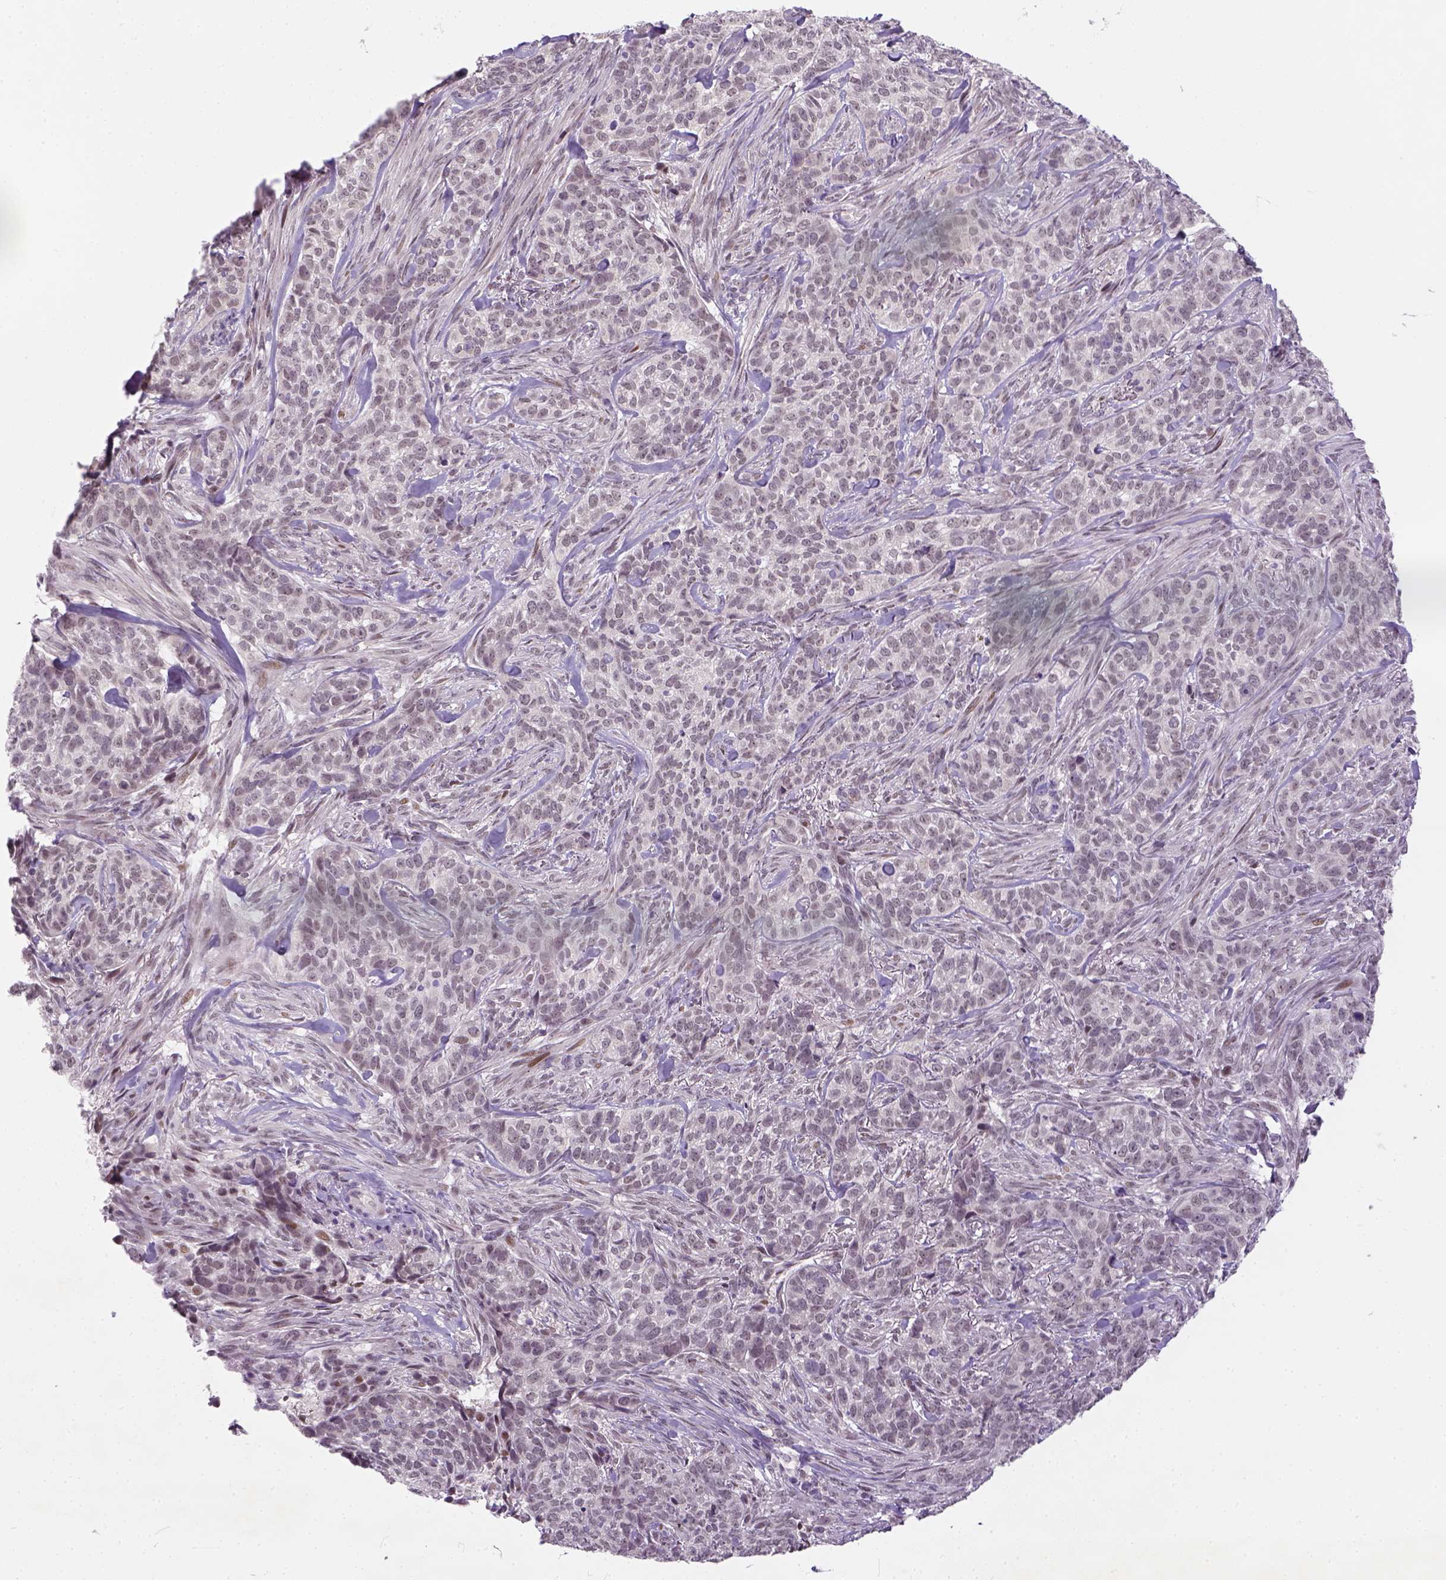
{"staining": {"intensity": "moderate", "quantity": "<25%", "location": "nuclear"}, "tissue": "skin cancer", "cell_type": "Tumor cells", "image_type": "cancer", "snomed": [{"axis": "morphology", "description": "Basal cell carcinoma"}, {"axis": "topography", "description": "Skin"}], "caption": "Moderate nuclear expression is identified in approximately <25% of tumor cells in skin basal cell carcinoma.", "gene": "MAGEB3", "patient": {"sex": "female", "age": 69}}